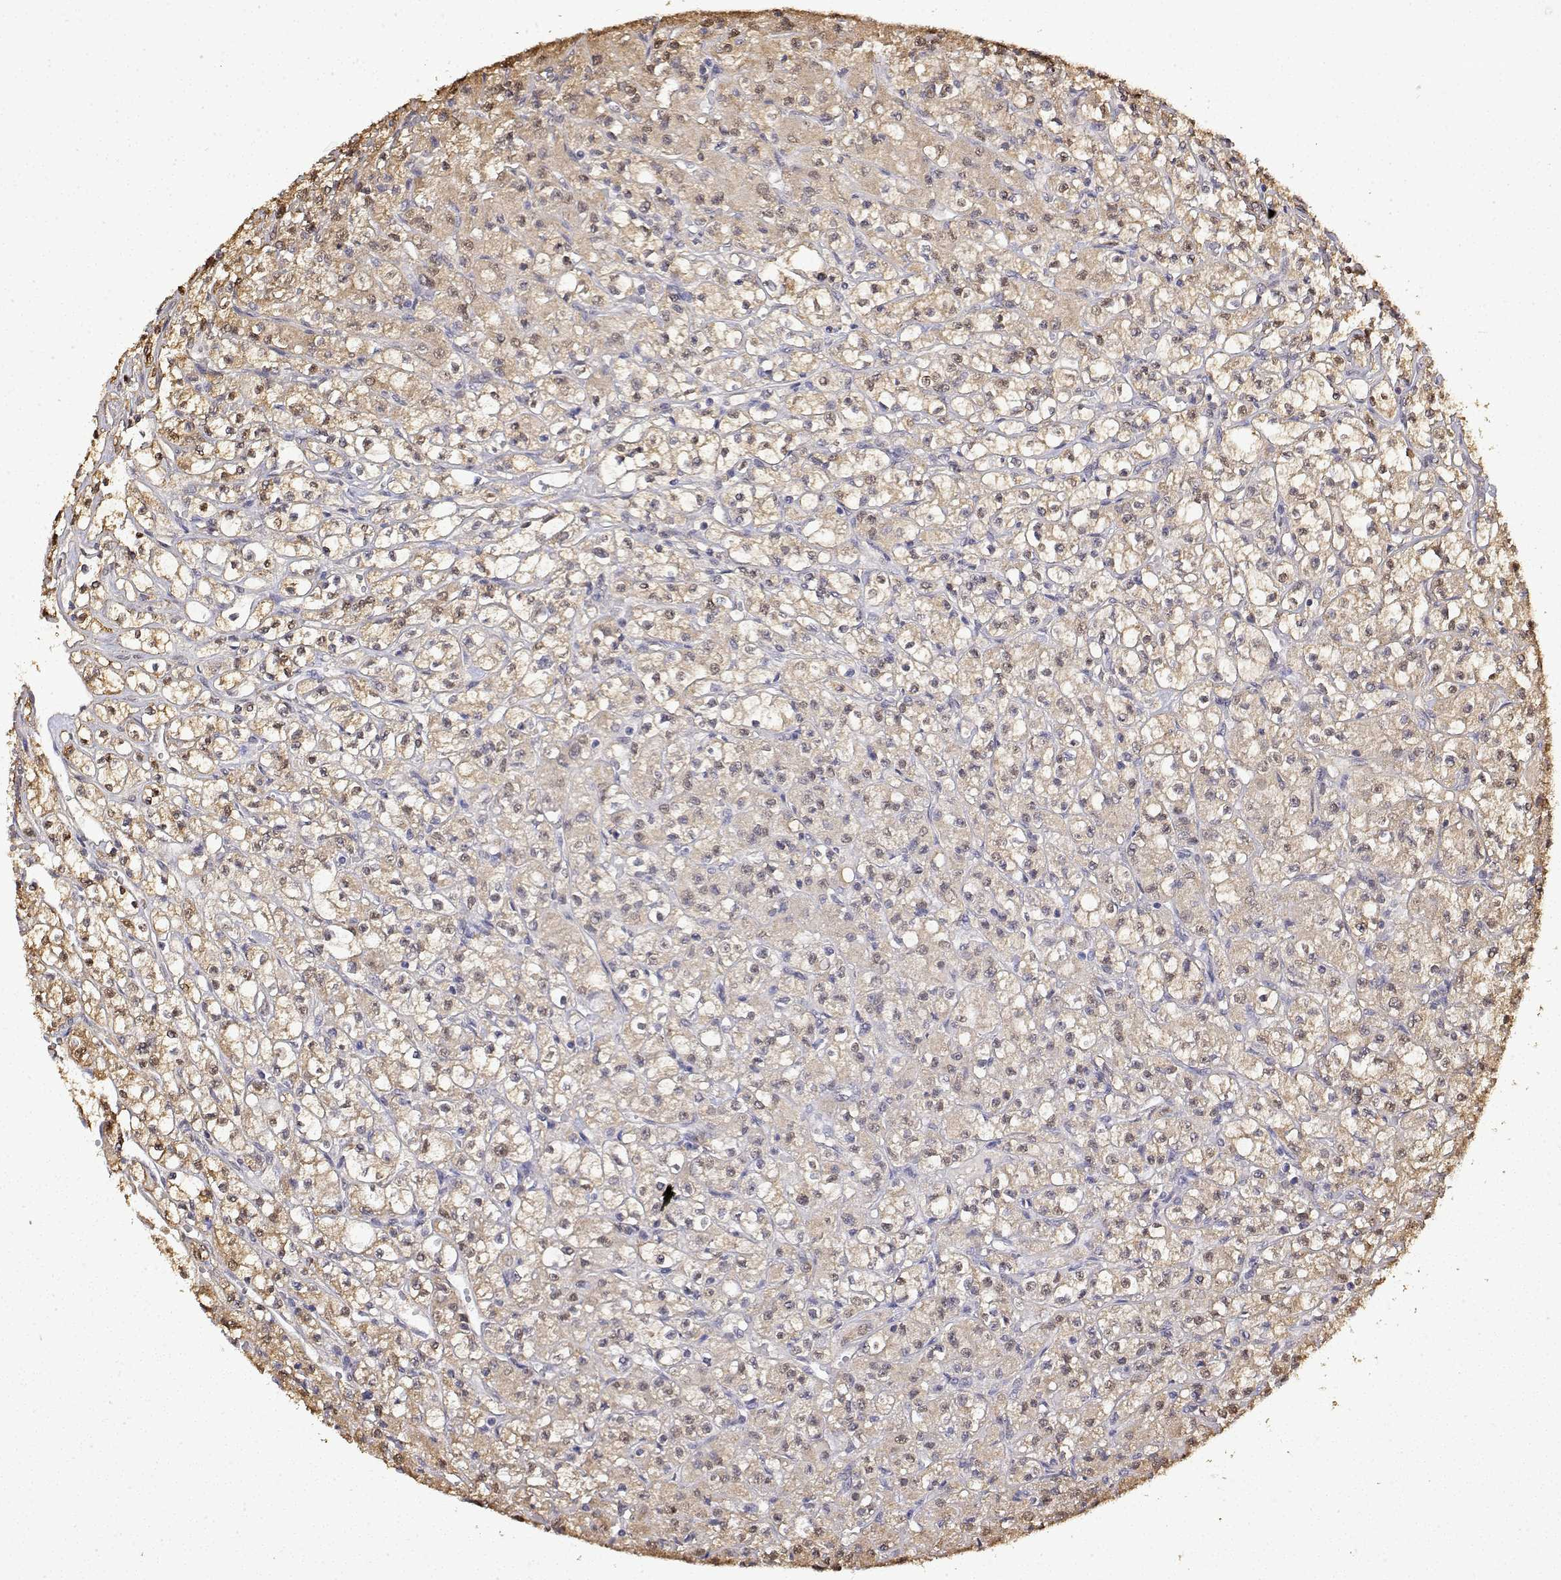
{"staining": {"intensity": "weak", "quantity": ">75%", "location": "nuclear"}, "tissue": "renal cancer", "cell_type": "Tumor cells", "image_type": "cancer", "snomed": [{"axis": "morphology", "description": "Adenocarcinoma, NOS"}, {"axis": "topography", "description": "Kidney"}], "caption": "IHC image of renal cancer (adenocarcinoma) stained for a protein (brown), which exhibits low levels of weak nuclear expression in approximately >75% of tumor cells.", "gene": "TPI1", "patient": {"sex": "female", "age": 70}}